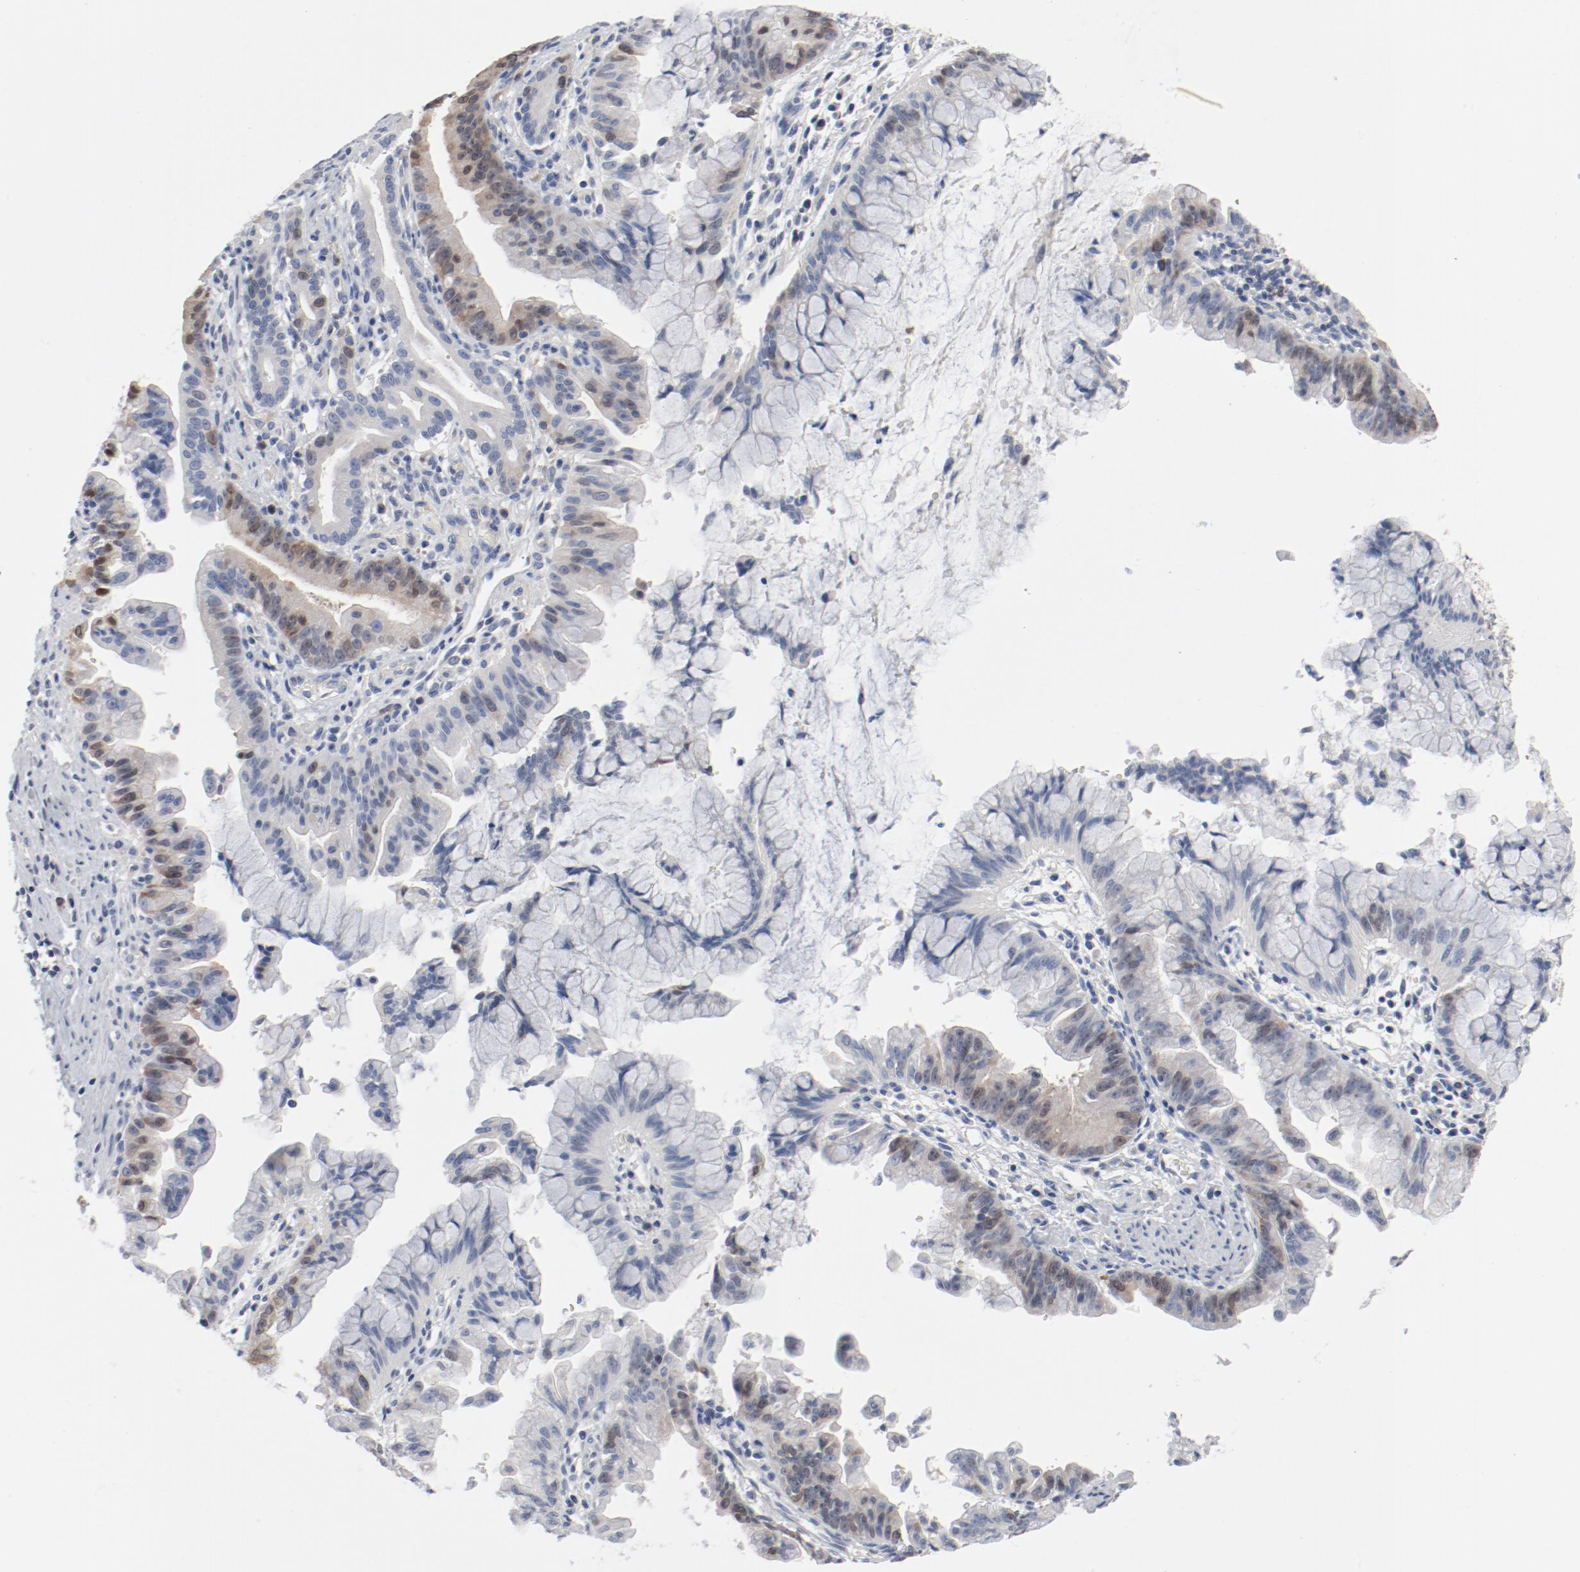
{"staining": {"intensity": "moderate", "quantity": "25%-75%", "location": "nuclear"}, "tissue": "pancreatic cancer", "cell_type": "Tumor cells", "image_type": "cancer", "snomed": [{"axis": "morphology", "description": "Adenocarcinoma, NOS"}, {"axis": "topography", "description": "Pancreas"}], "caption": "The immunohistochemical stain shows moderate nuclear positivity in tumor cells of adenocarcinoma (pancreatic) tissue. The protein of interest is stained brown, and the nuclei are stained in blue (DAB IHC with brightfield microscopy, high magnification).", "gene": "CDK1", "patient": {"sex": "male", "age": 59}}